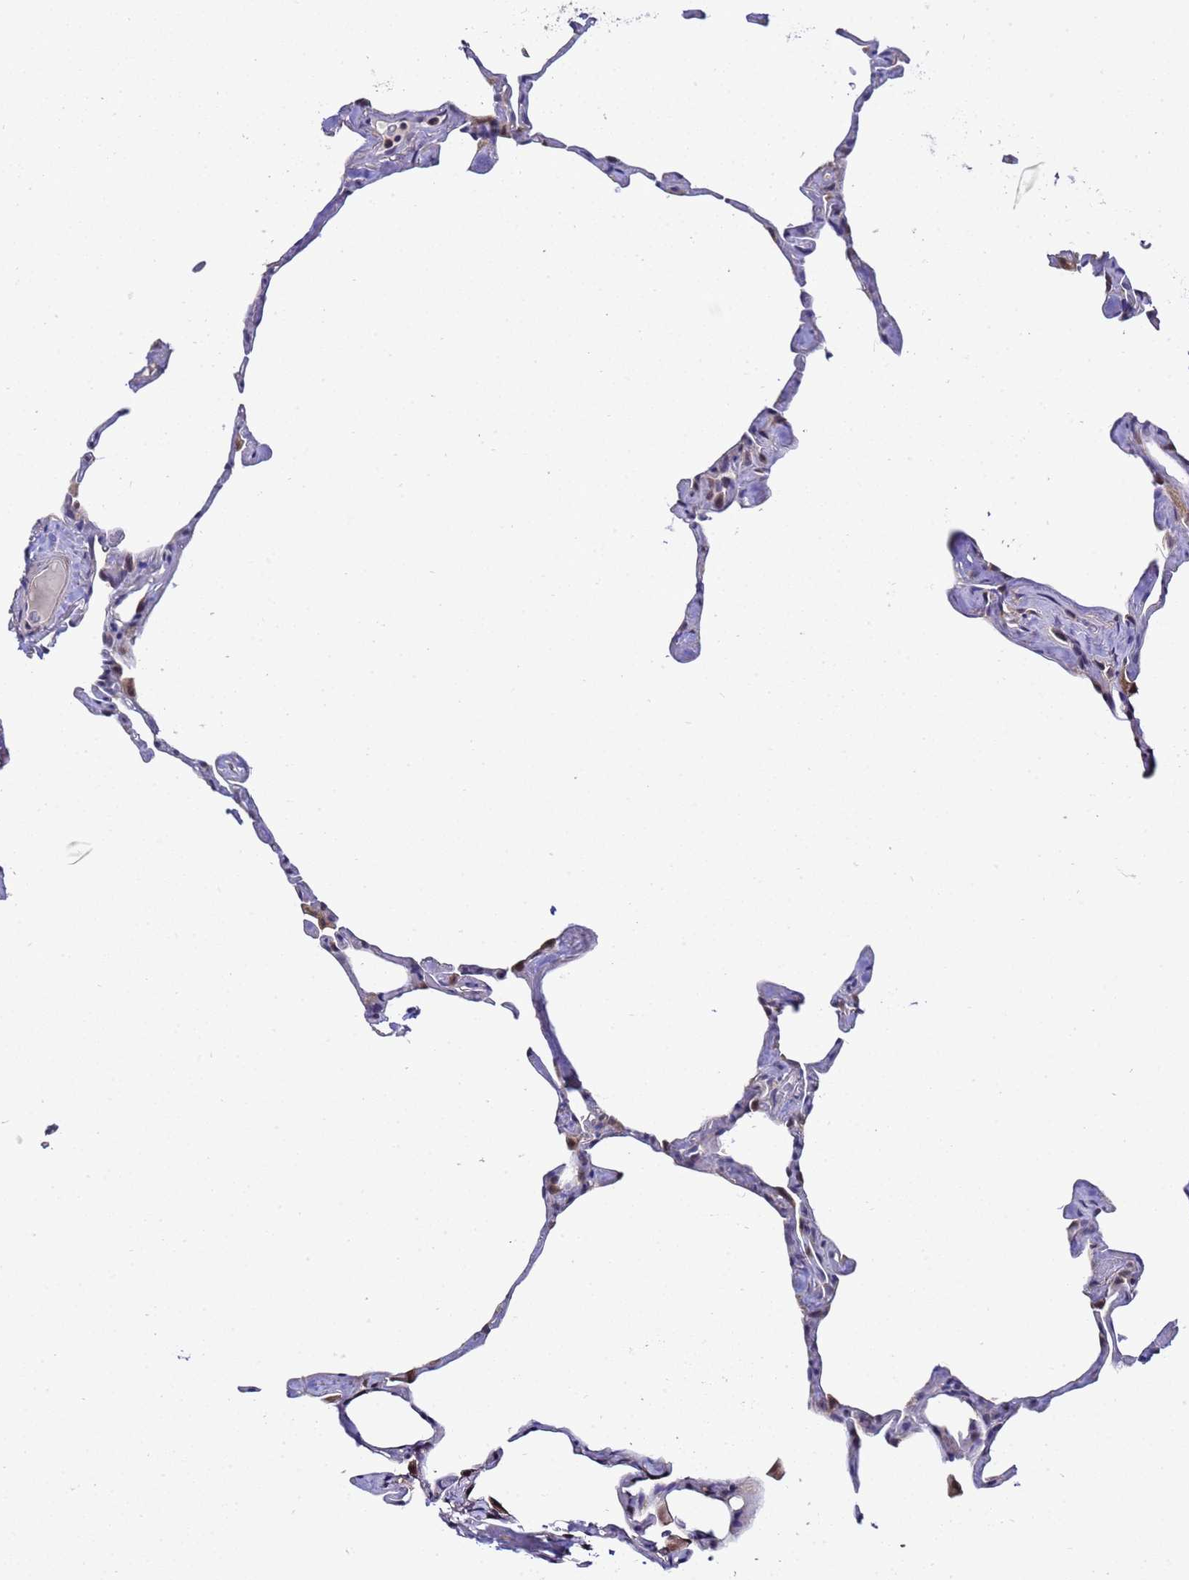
{"staining": {"intensity": "negative", "quantity": "none", "location": "none"}, "tissue": "lung", "cell_type": "Alveolar cells", "image_type": "normal", "snomed": [{"axis": "morphology", "description": "Normal tissue, NOS"}, {"axis": "topography", "description": "Lung"}], "caption": "Immunohistochemistry histopathology image of benign lung: human lung stained with DAB (3,3'-diaminobenzidine) demonstrates no significant protein staining in alveolar cells. Nuclei are stained in blue.", "gene": "ANAPC13", "patient": {"sex": "male", "age": 65}}